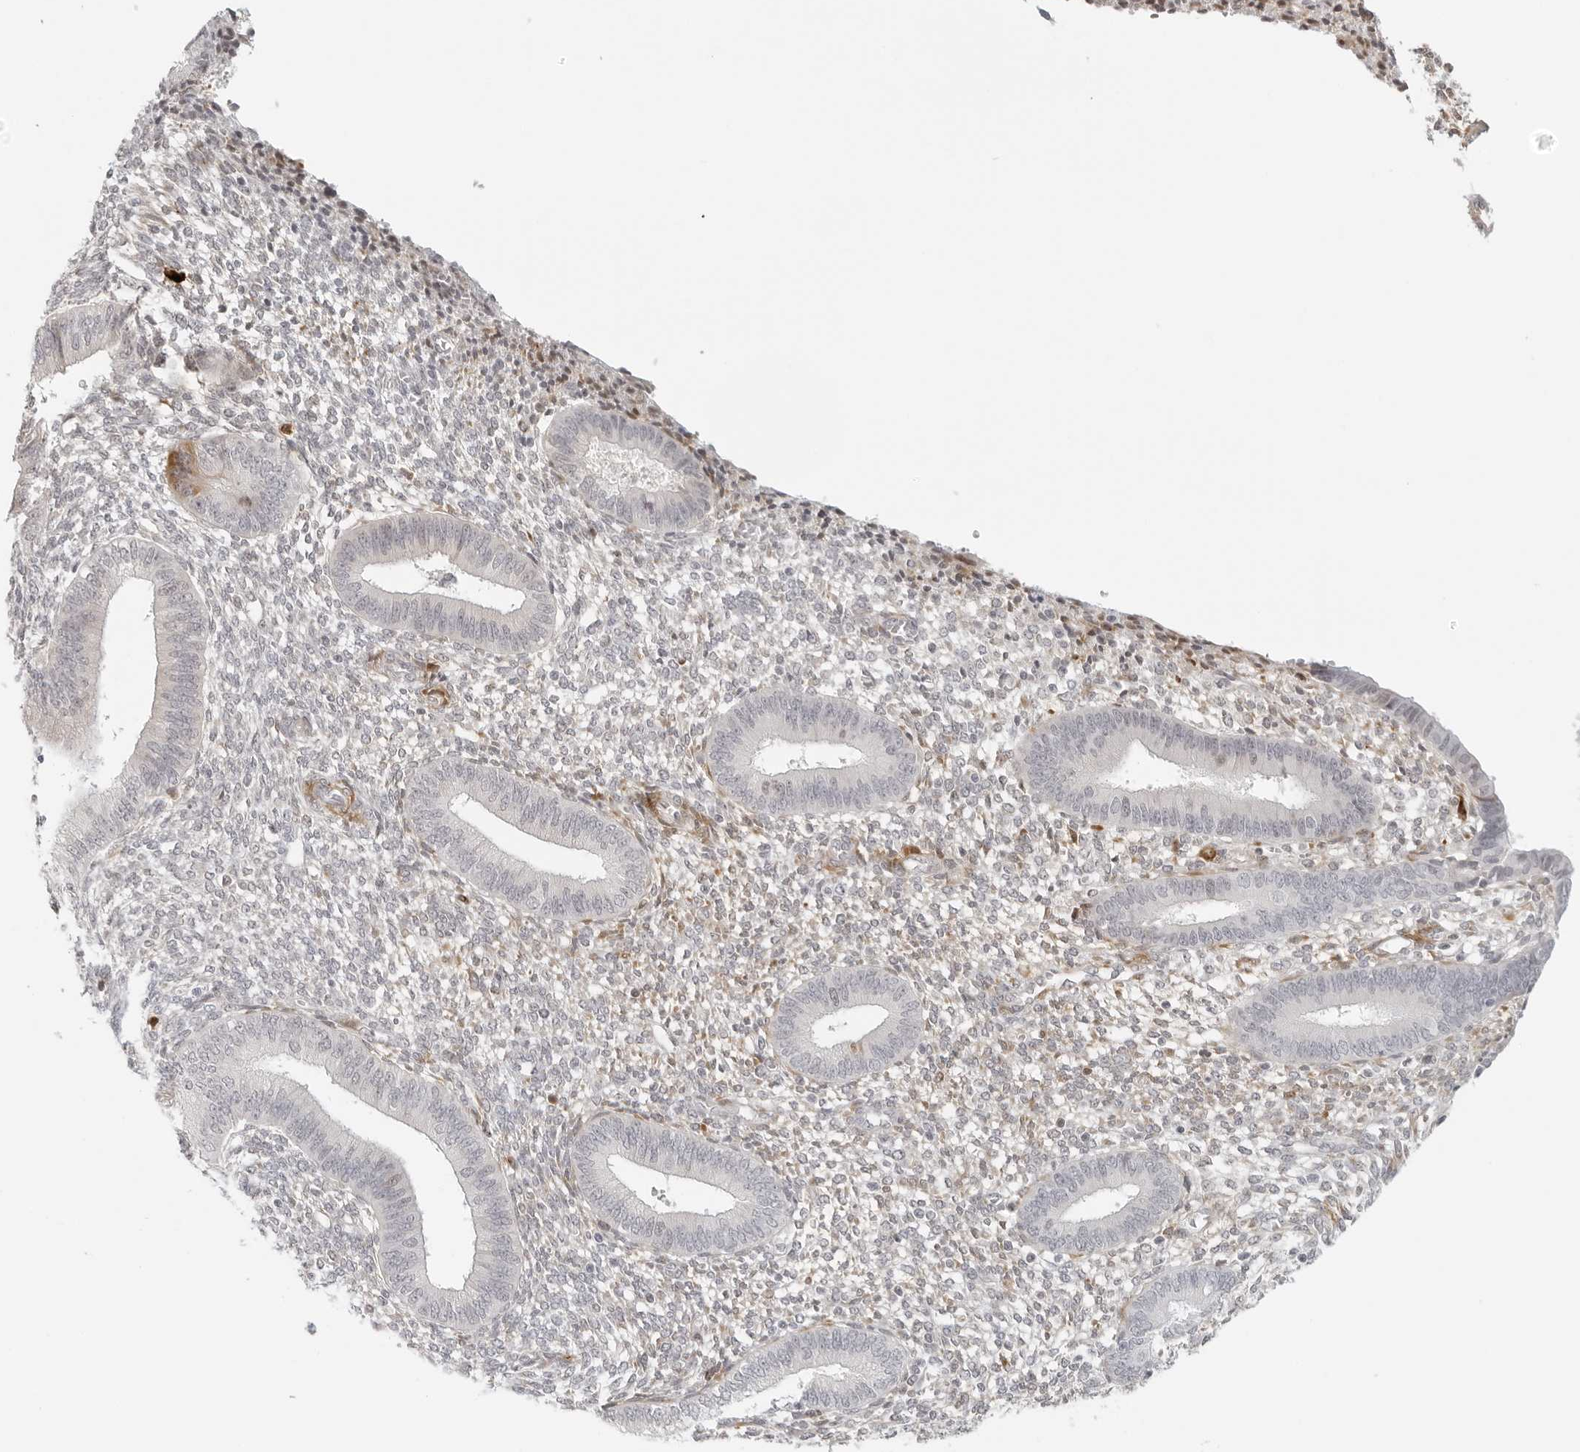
{"staining": {"intensity": "moderate", "quantity": "<25%", "location": "cytoplasmic/membranous"}, "tissue": "endometrium", "cell_type": "Cells in endometrial stroma", "image_type": "normal", "snomed": [{"axis": "morphology", "description": "Normal tissue, NOS"}, {"axis": "topography", "description": "Endometrium"}], "caption": "Immunohistochemical staining of unremarkable endometrium reveals <25% levels of moderate cytoplasmic/membranous protein expression in about <25% of cells in endometrial stroma.", "gene": "ZNF678", "patient": {"sex": "female", "age": 46}}